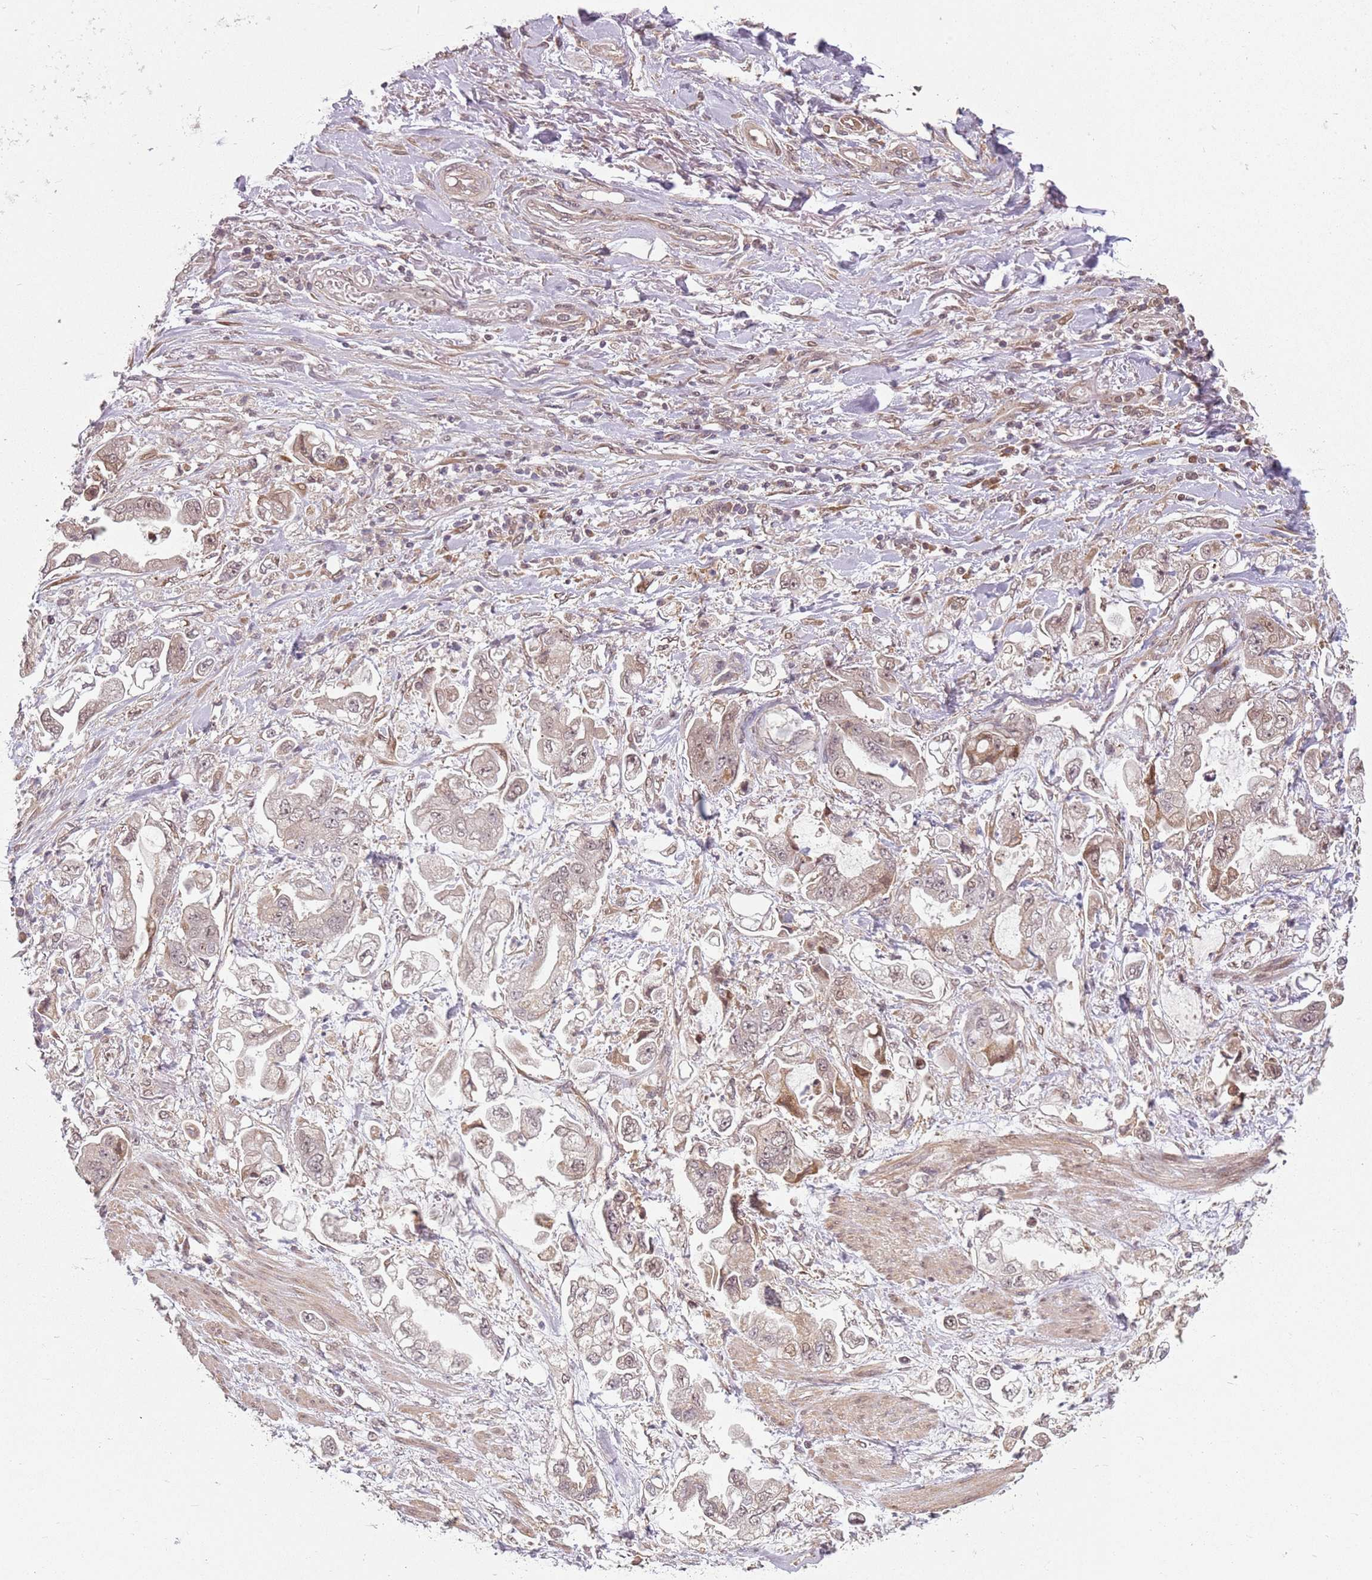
{"staining": {"intensity": "weak", "quantity": "25%-75%", "location": "cytoplasmic/membranous,nuclear"}, "tissue": "stomach cancer", "cell_type": "Tumor cells", "image_type": "cancer", "snomed": [{"axis": "morphology", "description": "Adenocarcinoma, NOS"}, {"axis": "topography", "description": "Stomach"}], "caption": "Stomach cancer (adenocarcinoma) stained with DAB IHC exhibits low levels of weak cytoplasmic/membranous and nuclear expression in approximately 25%-75% of tumor cells.", "gene": "CHURC1", "patient": {"sex": "male", "age": 62}}